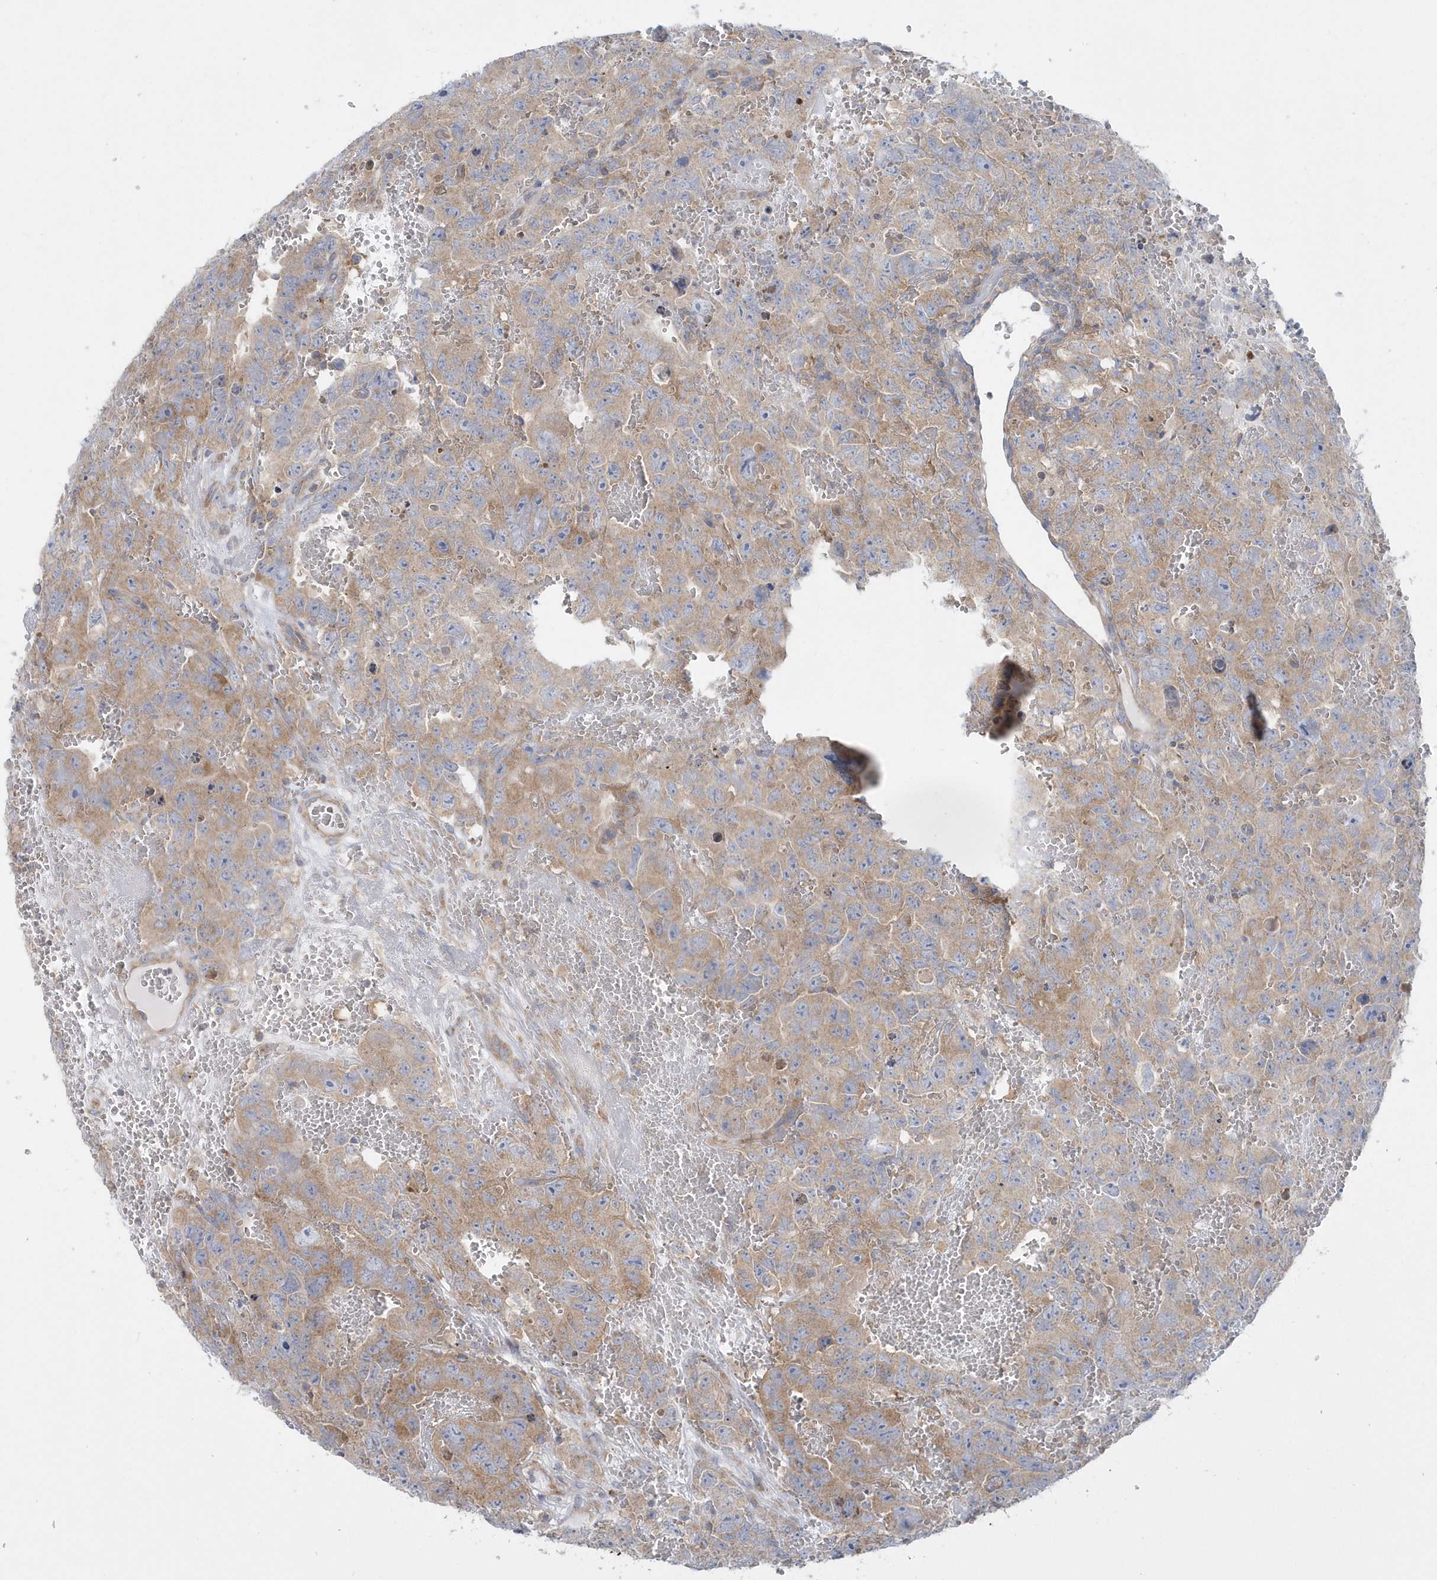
{"staining": {"intensity": "moderate", "quantity": "25%-75%", "location": "cytoplasmic/membranous"}, "tissue": "testis cancer", "cell_type": "Tumor cells", "image_type": "cancer", "snomed": [{"axis": "morphology", "description": "Carcinoma, Embryonal, NOS"}, {"axis": "topography", "description": "Testis"}], "caption": "The photomicrograph exhibits staining of testis cancer (embryonal carcinoma), revealing moderate cytoplasmic/membranous protein expression (brown color) within tumor cells.", "gene": "EIF3C", "patient": {"sex": "male", "age": 45}}